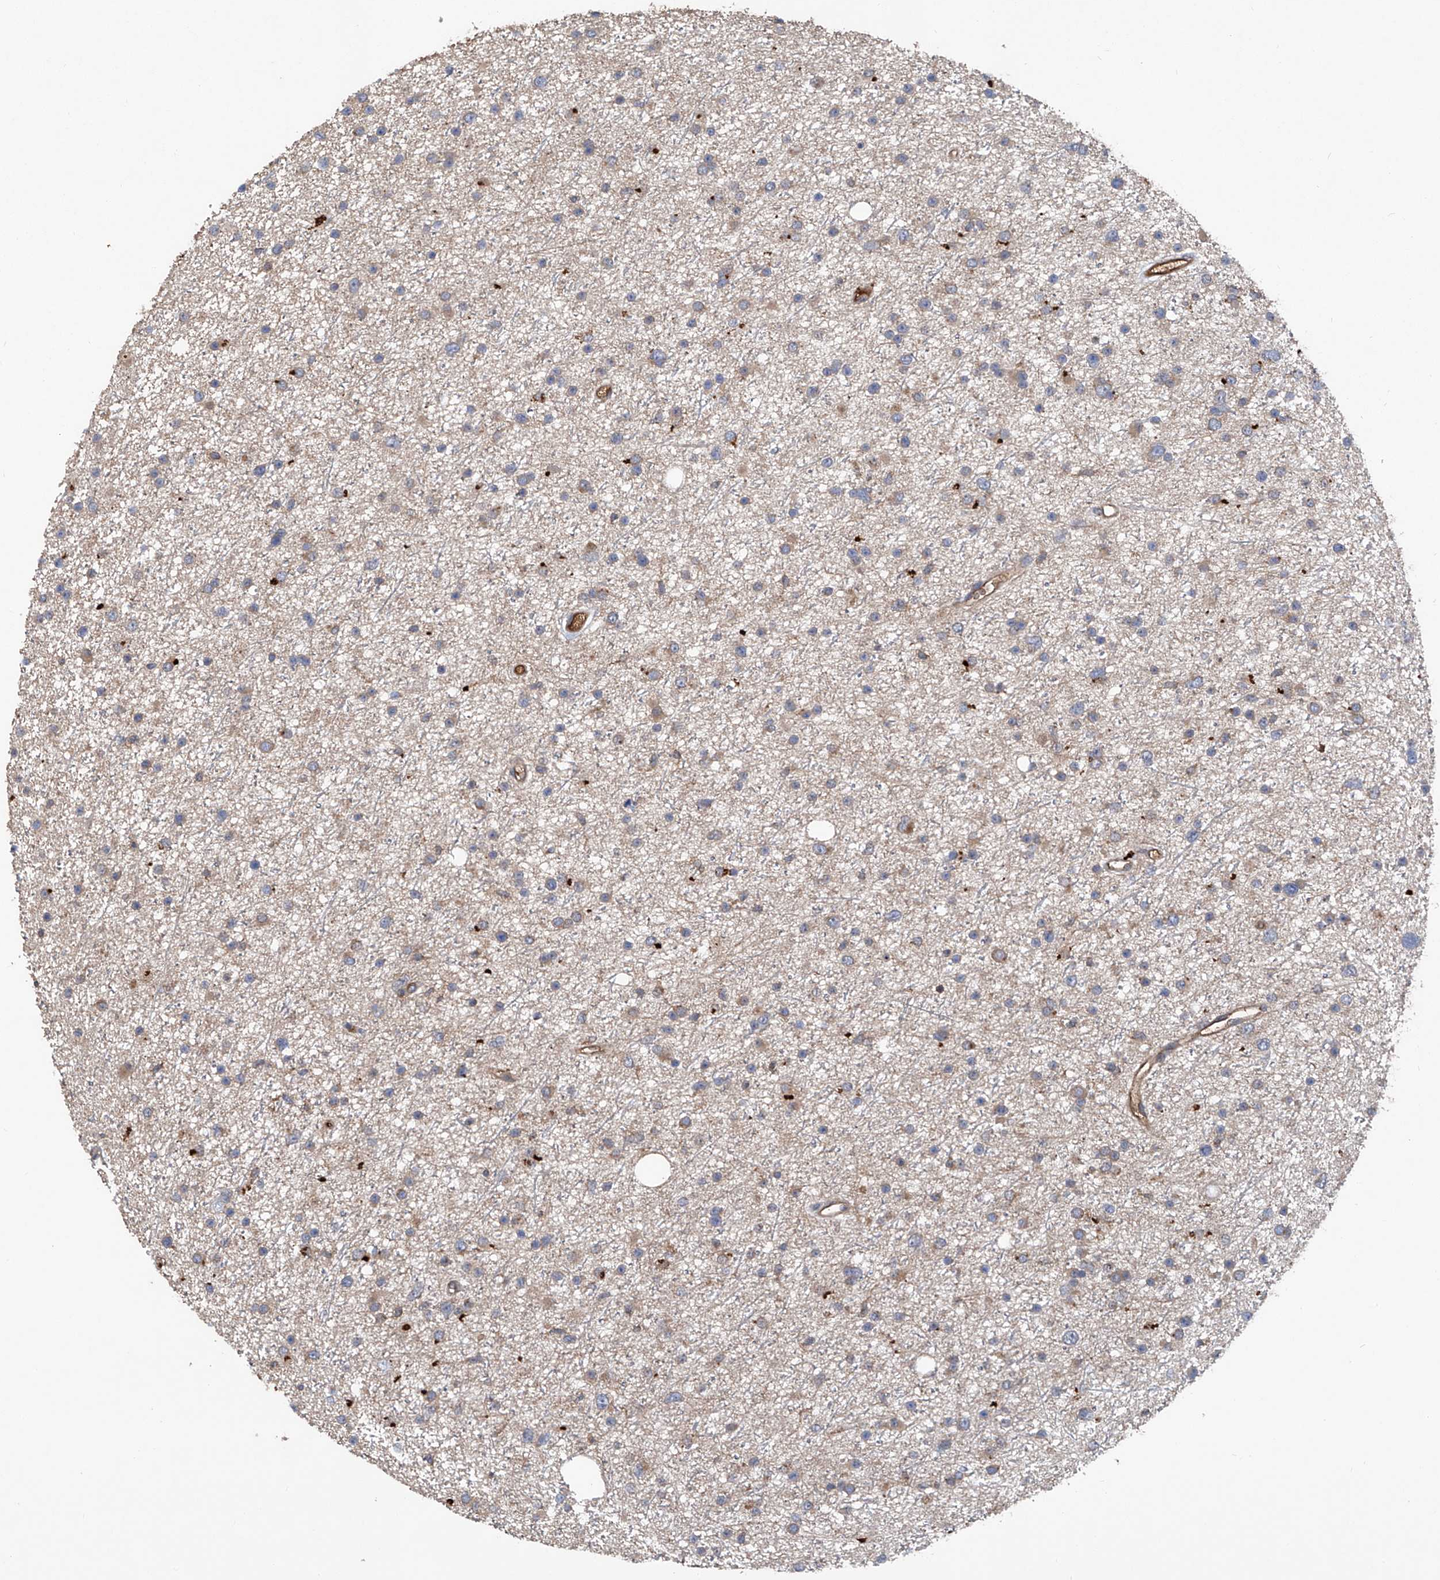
{"staining": {"intensity": "weak", "quantity": "25%-75%", "location": "cytoplasmic/membranous"}, "tissue": "glioma", "cell_type": "Tumor cells", "image_type": "cancer", "snomed": [{"axis": "morphology", "description": "Glioma, malignant, Low grade"}, {"axis": "topography", "description": "Cerebral cortex"}], "caption": "Immunohistochemical staining of human low-grade glioma (malignant) shows low levels of weak cytoplasmic/membranous protein staining in about 25%-75% of tumor cells. (DAB = brown stain, brightfield microscopy at high magnification).", "gene": "ASCC3", "patient": {"sex": "female", "age": 39}}